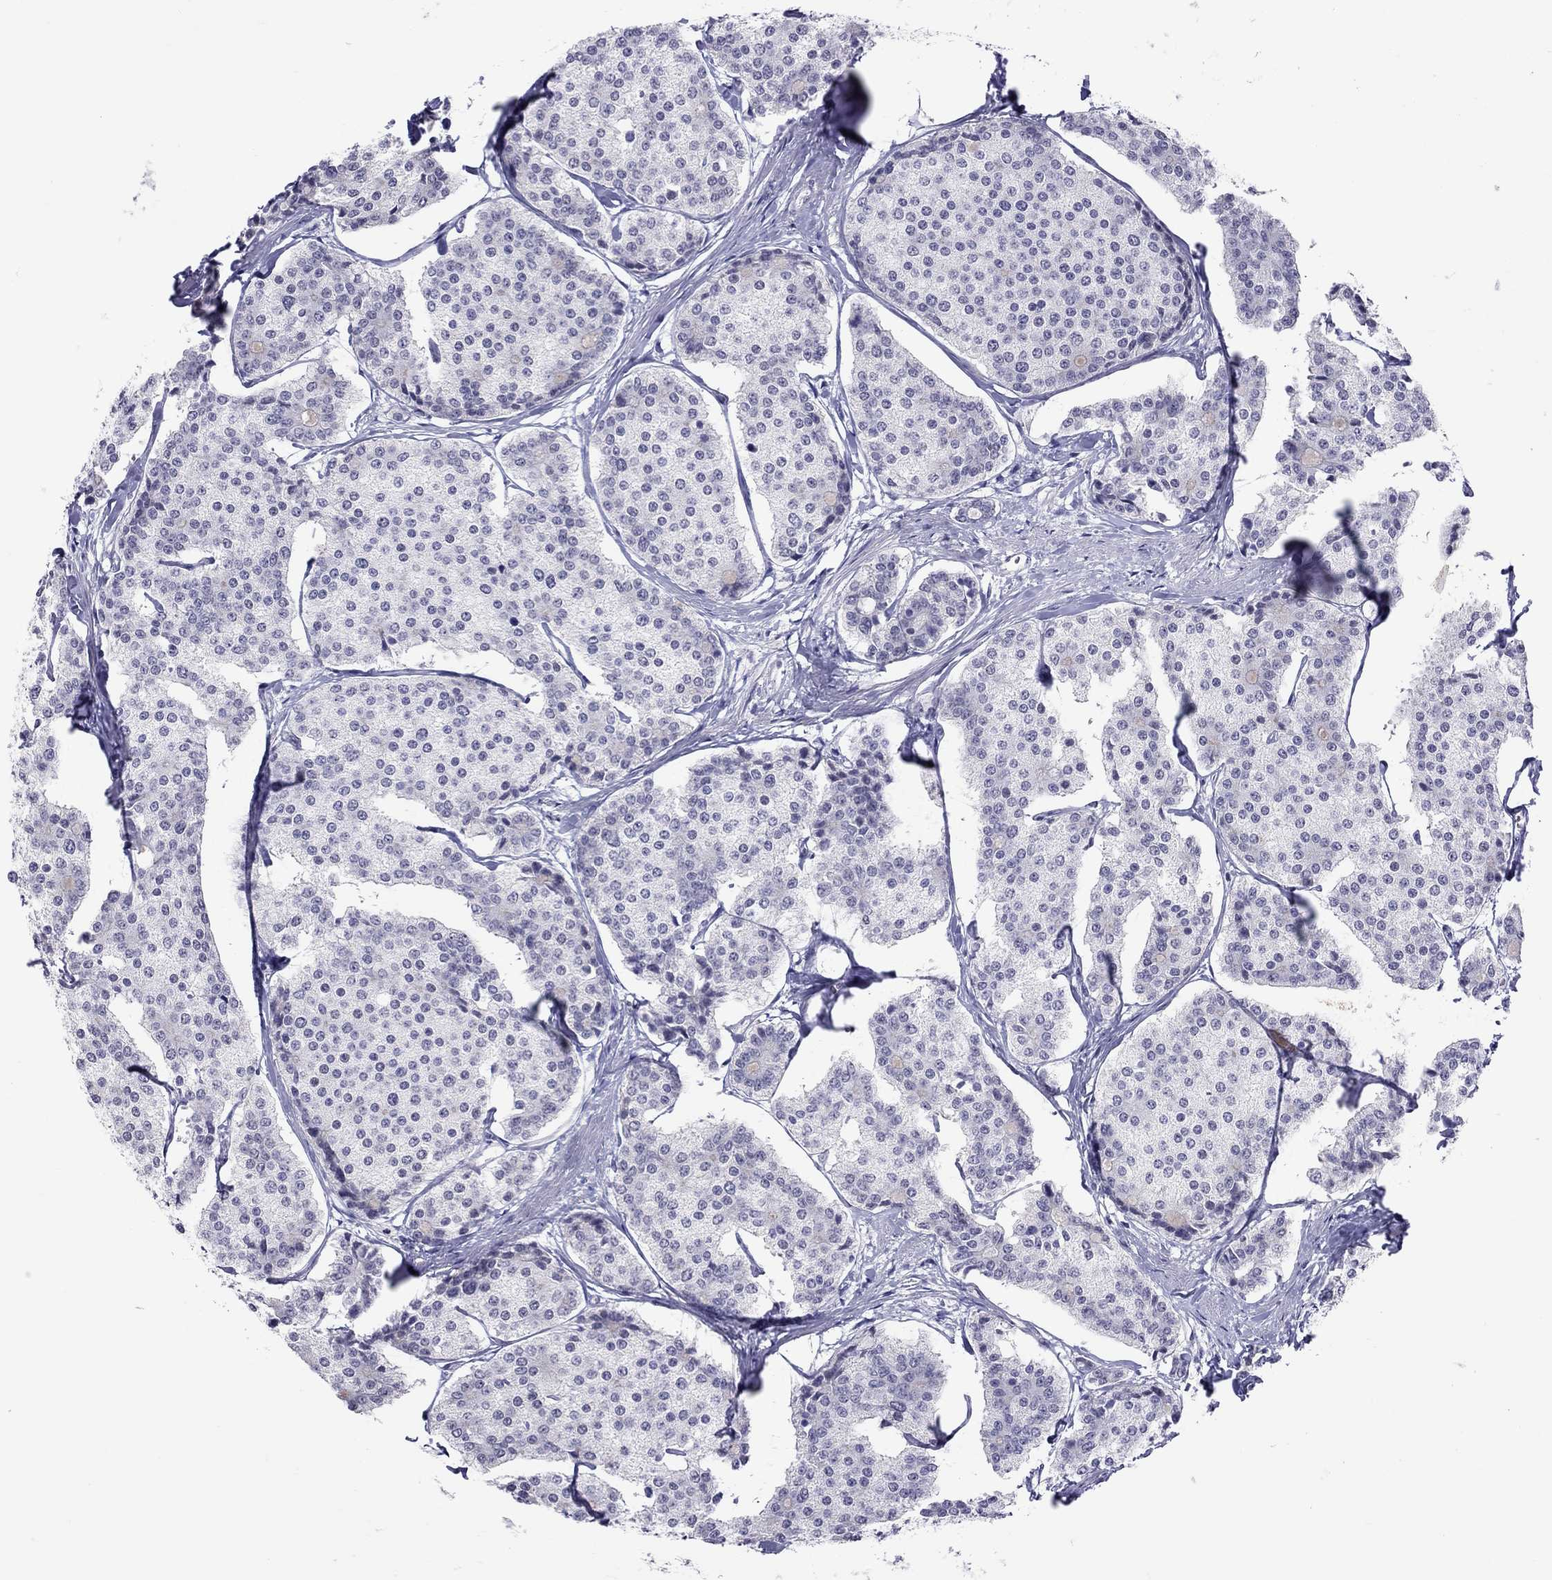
{"staining": {"intensity": "negative", "quantity": "none", "location": "none"}, "tissue": "carcinoid", "cell_type": "Tumor cells", "image_type": "cancer", "snomed": [{"axis": "morphology", "description": "Carcinoid, malignant, NOS"}, {"axis": "topography", "description": "Small intestine"}], "caption": "Histopathology image shows no protein expression in tumor cells of carcinoid tissue.", "gene": "JHY", "patient": {"sex": "female", "age": 65}}